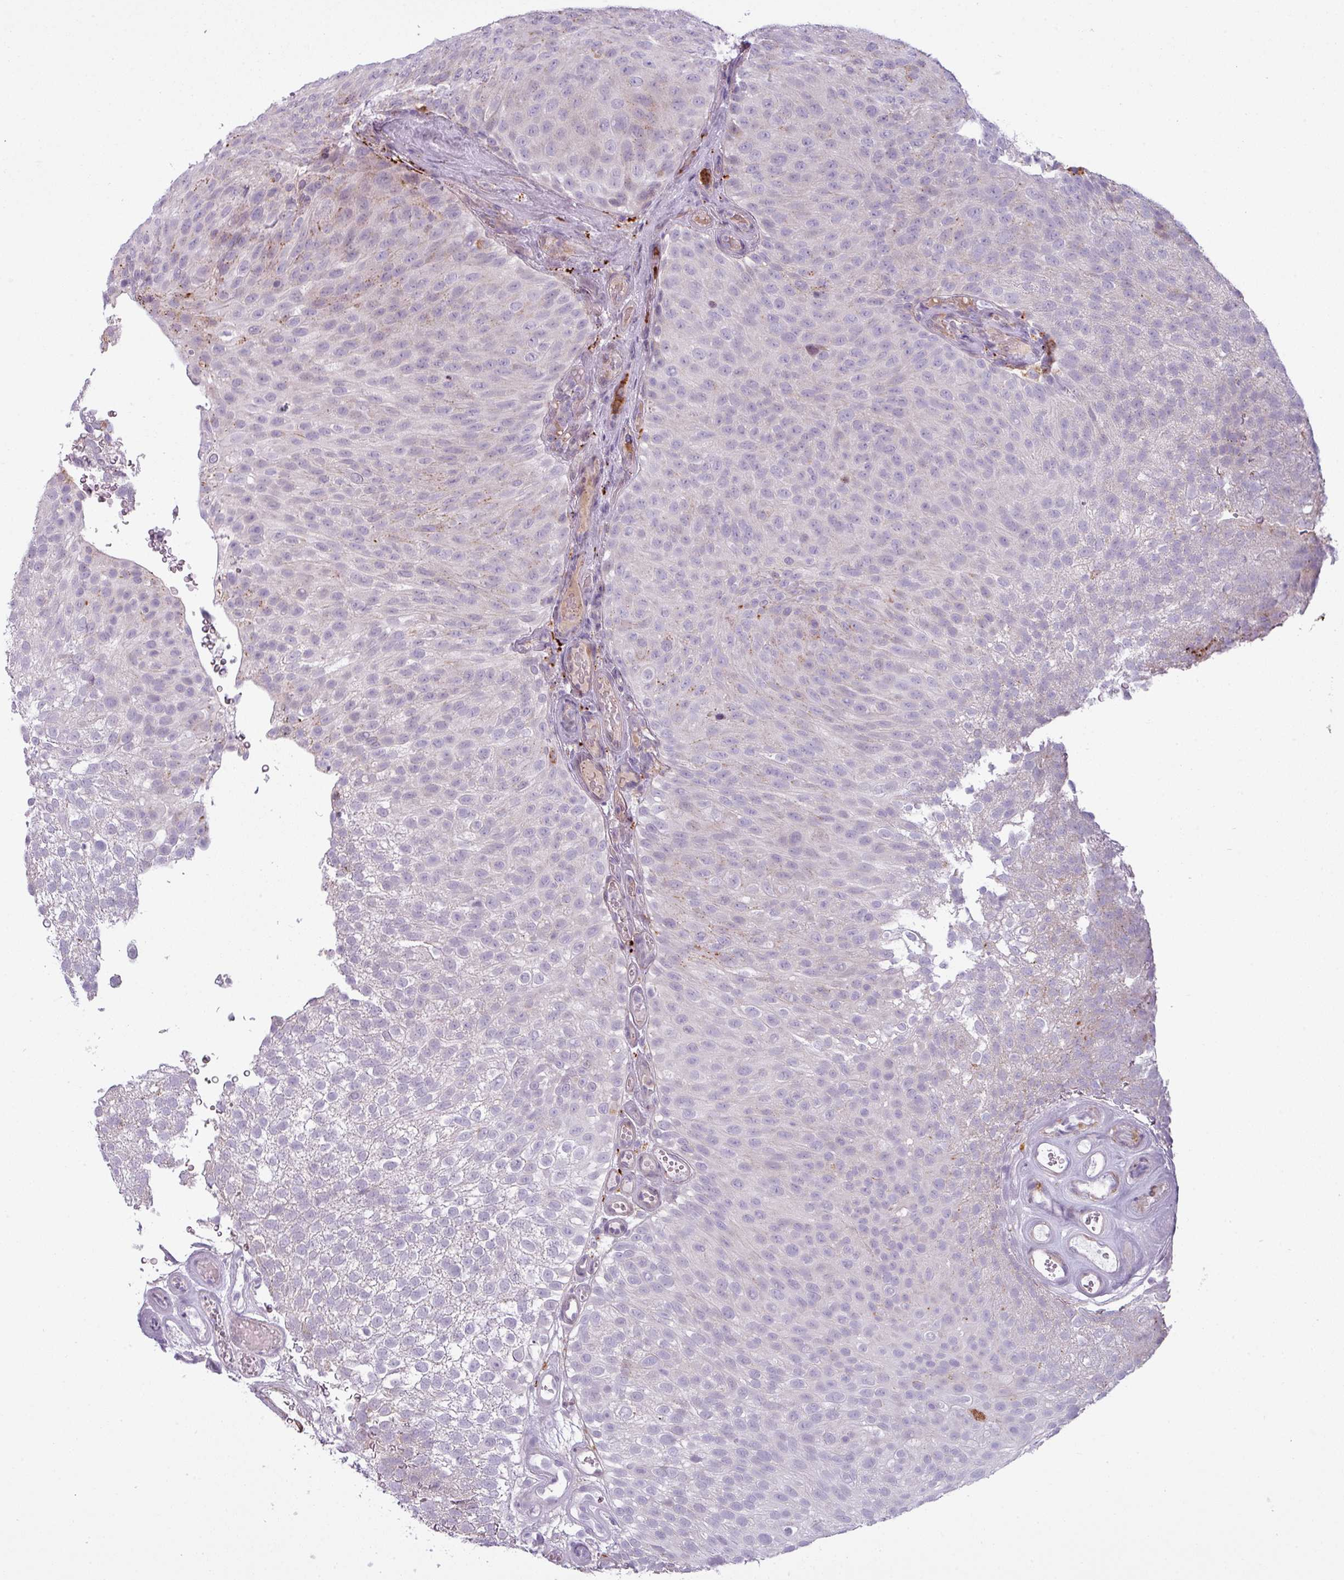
{"staining": {"intensity": "weak", "quantity": "<25%", "location": "cytoplasmic/membranous"}, "tissue": "urothelial cancer", "cell_type": "Tumor cells", "image_type": "cancer", "snomed": [{"axis": "morphology", "description": "Urothelial carcinoma, Low grade"}, {"axis": "topography", "description": "Urinary bladder"}], "caption": "Immunohistochemistry of human low-grade urothelial carcinoma demonstrates no expression in tumor cells.", "gene": "MAP7D2", "patient": {"sex": "male", "age": 78}}